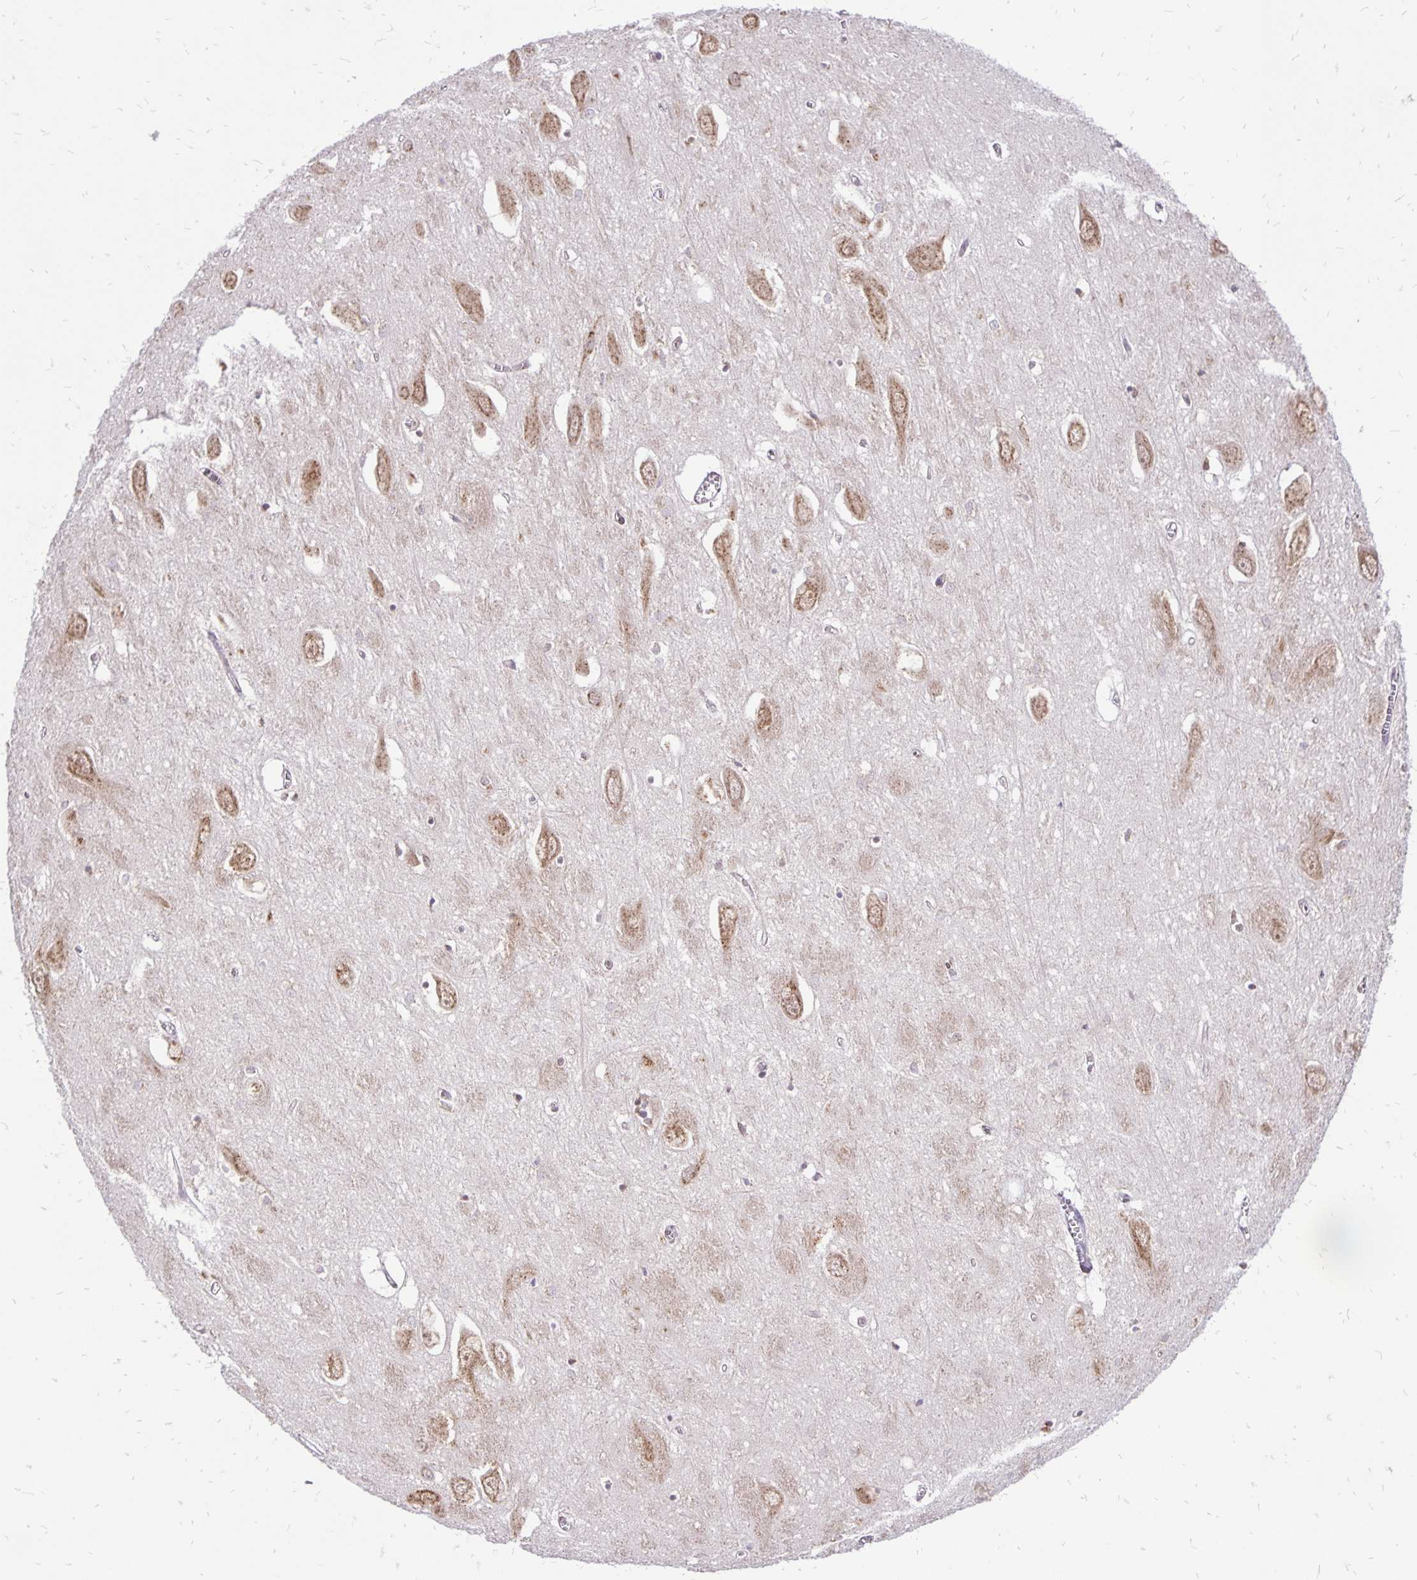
{"staining": {"intensity": "moderate", "quantity": "<25%", "location": "cytoplasmic/membranous,nuclear"}, "tissue": "hippocampus", "cell_type": "Glial cells", "image_type": "normal", "snomed": [{"axis": "morphology", "description": "Normal tissue, NOS"}, {"axis": "topography", "description": "Hippocampus"}], "caption": "IHC of unremarkable human hippocampus shows low levels of moderate cytoplasmic/membranous,nuclear staining in about <25% of glial cells. (Brightfield microscopy of DAB IHC at high magnification).", "gene": "GOLGA5", "patient": {"sex": "female", "age": 64}}